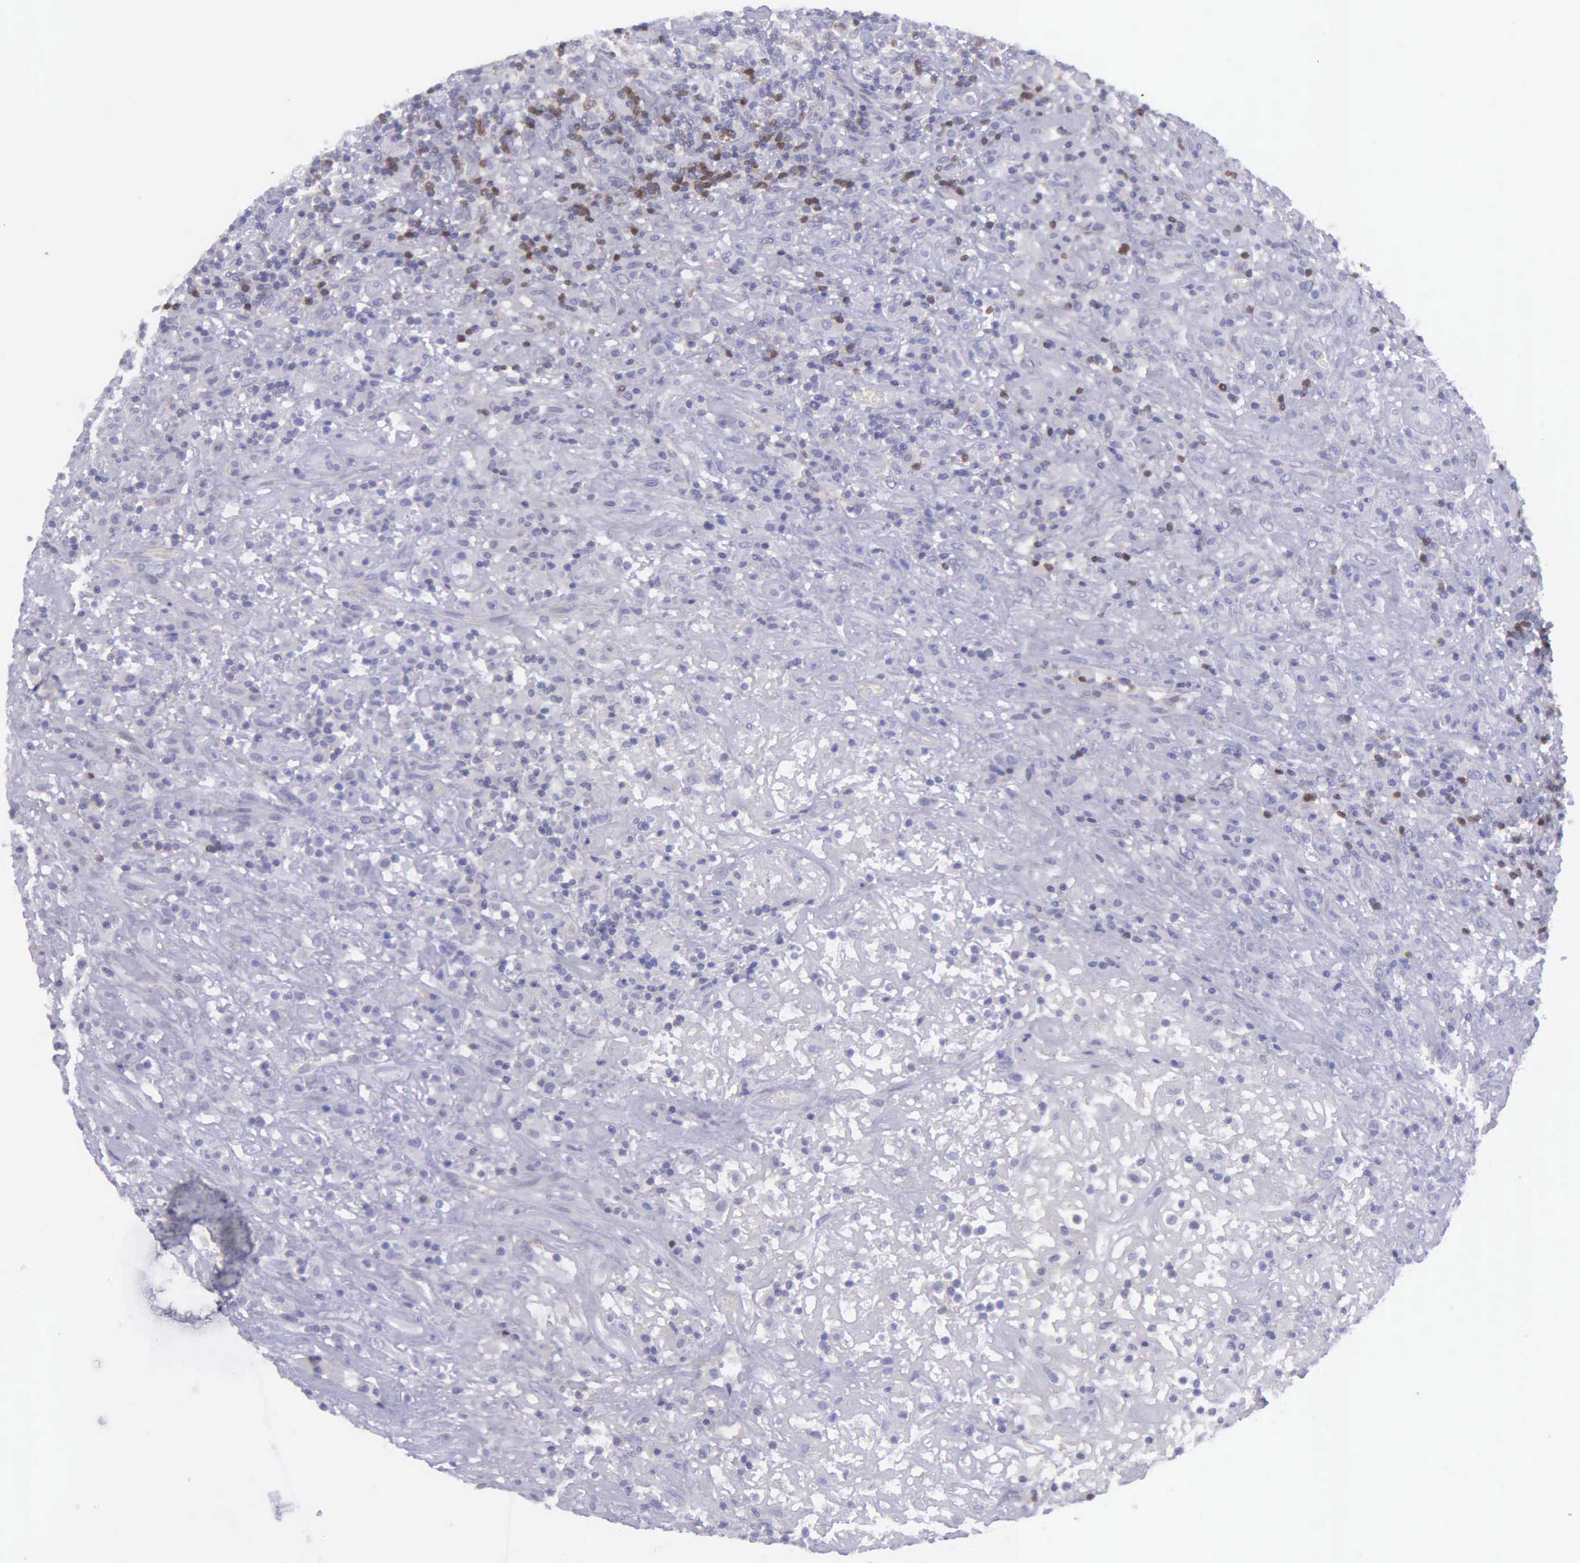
{"staining": {"intensity": "negative", "quantity": "none", "location": "none"}, "tissue": "lymphoma", "cell_type": "Tumor cells", "image_type": "cancer", "snomed": [{"axis": "morphology", "description": "Hodgkin's disease, NOS"}, {"axis": "topography", "description": "Lymph node"}], "caption": "Immunohistochemistry photomicrograph of neoplastic tissue: human Hodgkin's disease stained with DAB (3,3'-diaminobenzidine) demonstrates no significant protein staining in tumor cells.", "gene": "MICAL3", "patient": {"sex": "male", "age": 46}}